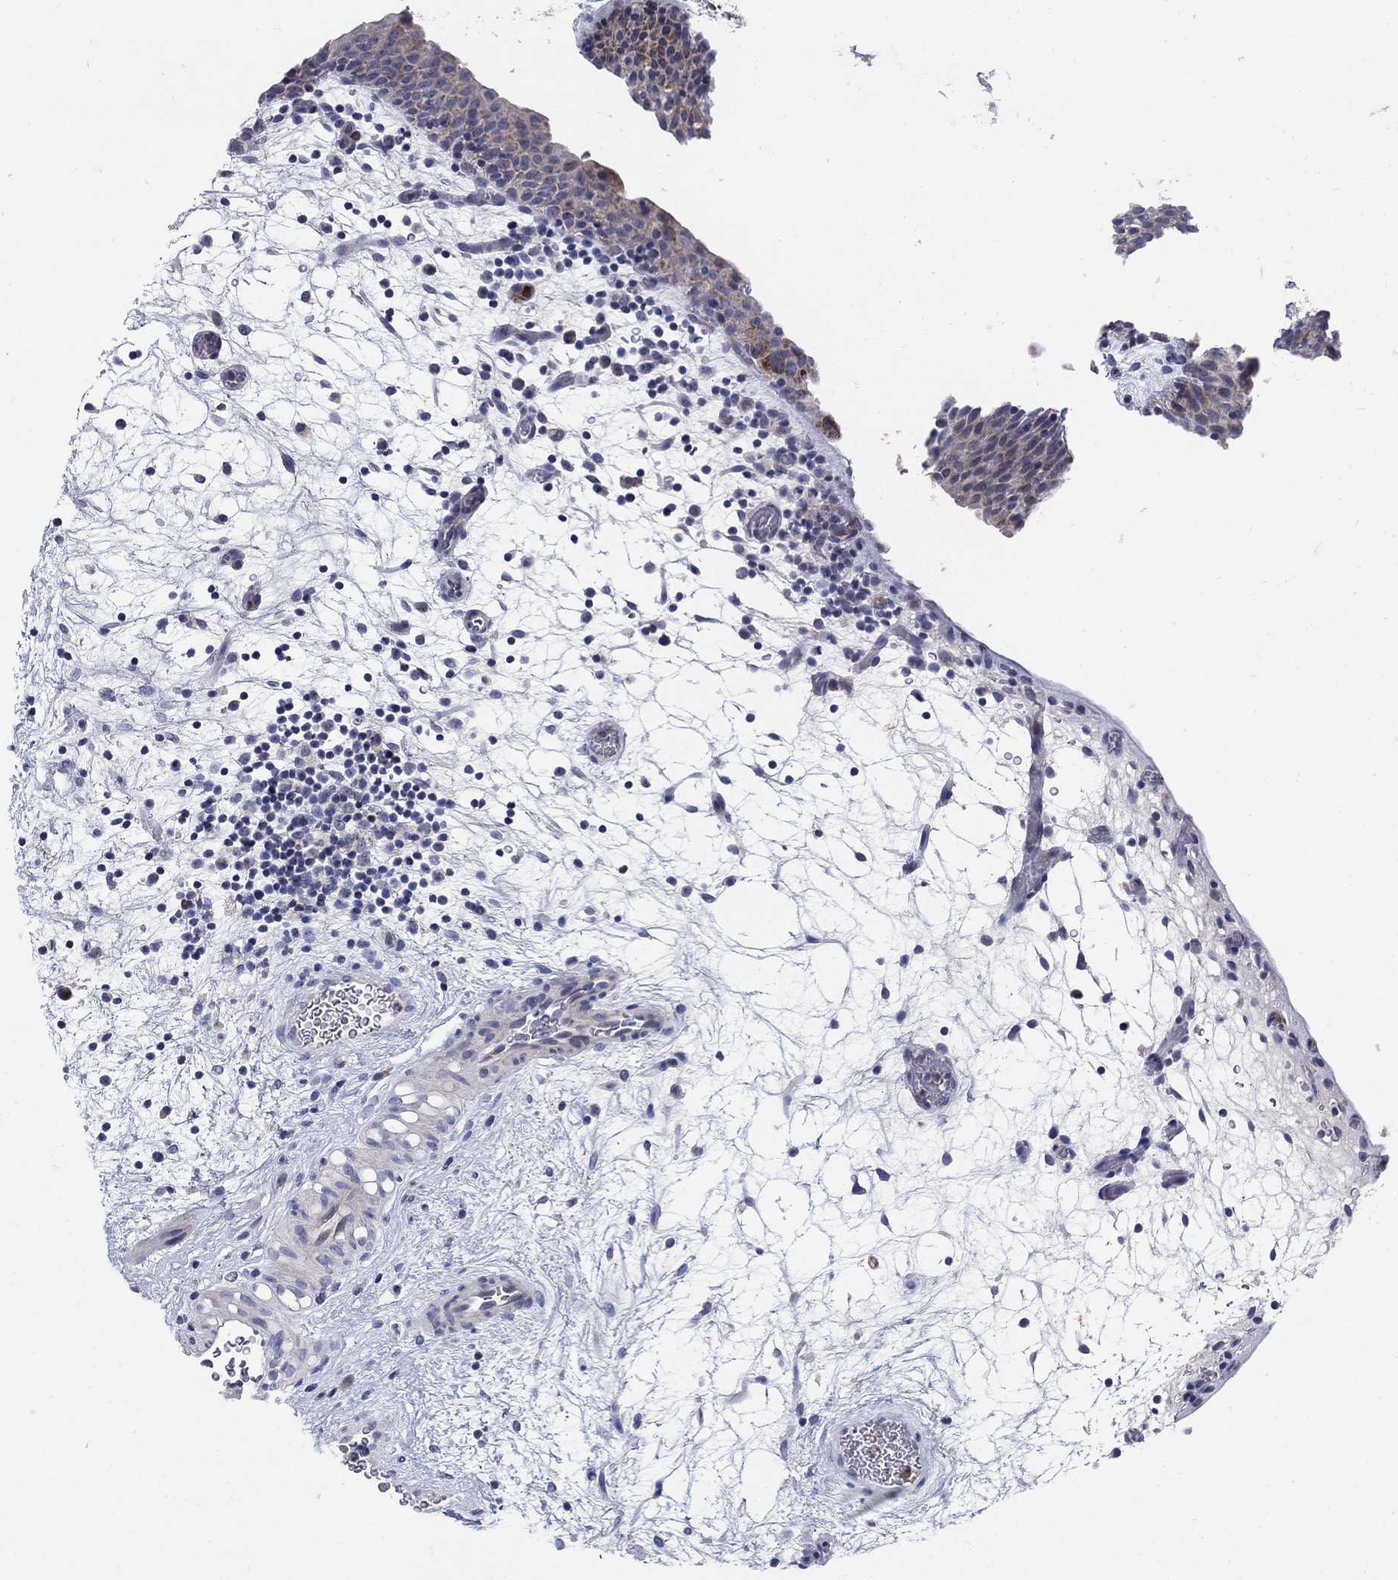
{"staining": {"intensity": "moderate", "quantity": "<25%", "location": "cytoplasmic/membranous"}, "tissue": "urinary bladder", "cell_type": "Urothelial cells", "image_type": "normal", "snomed": [{"axis": "morphology", "description": "Normal tissue, NOS"}, {"axis": "topography", "description": "Urinary bladder"}], "caption": "Urinary bladder stained with DAB IHC shows low levels of moderate cytoplasmic/membranous staining in approximately <25% of urothelial cells. The staining was performed using DAB, with brown indicating positive protein expression. Nuclei are stained blue with hematoxylin.", "gene": "HMX2", "patient": {"sex": "male", "age": 37}}